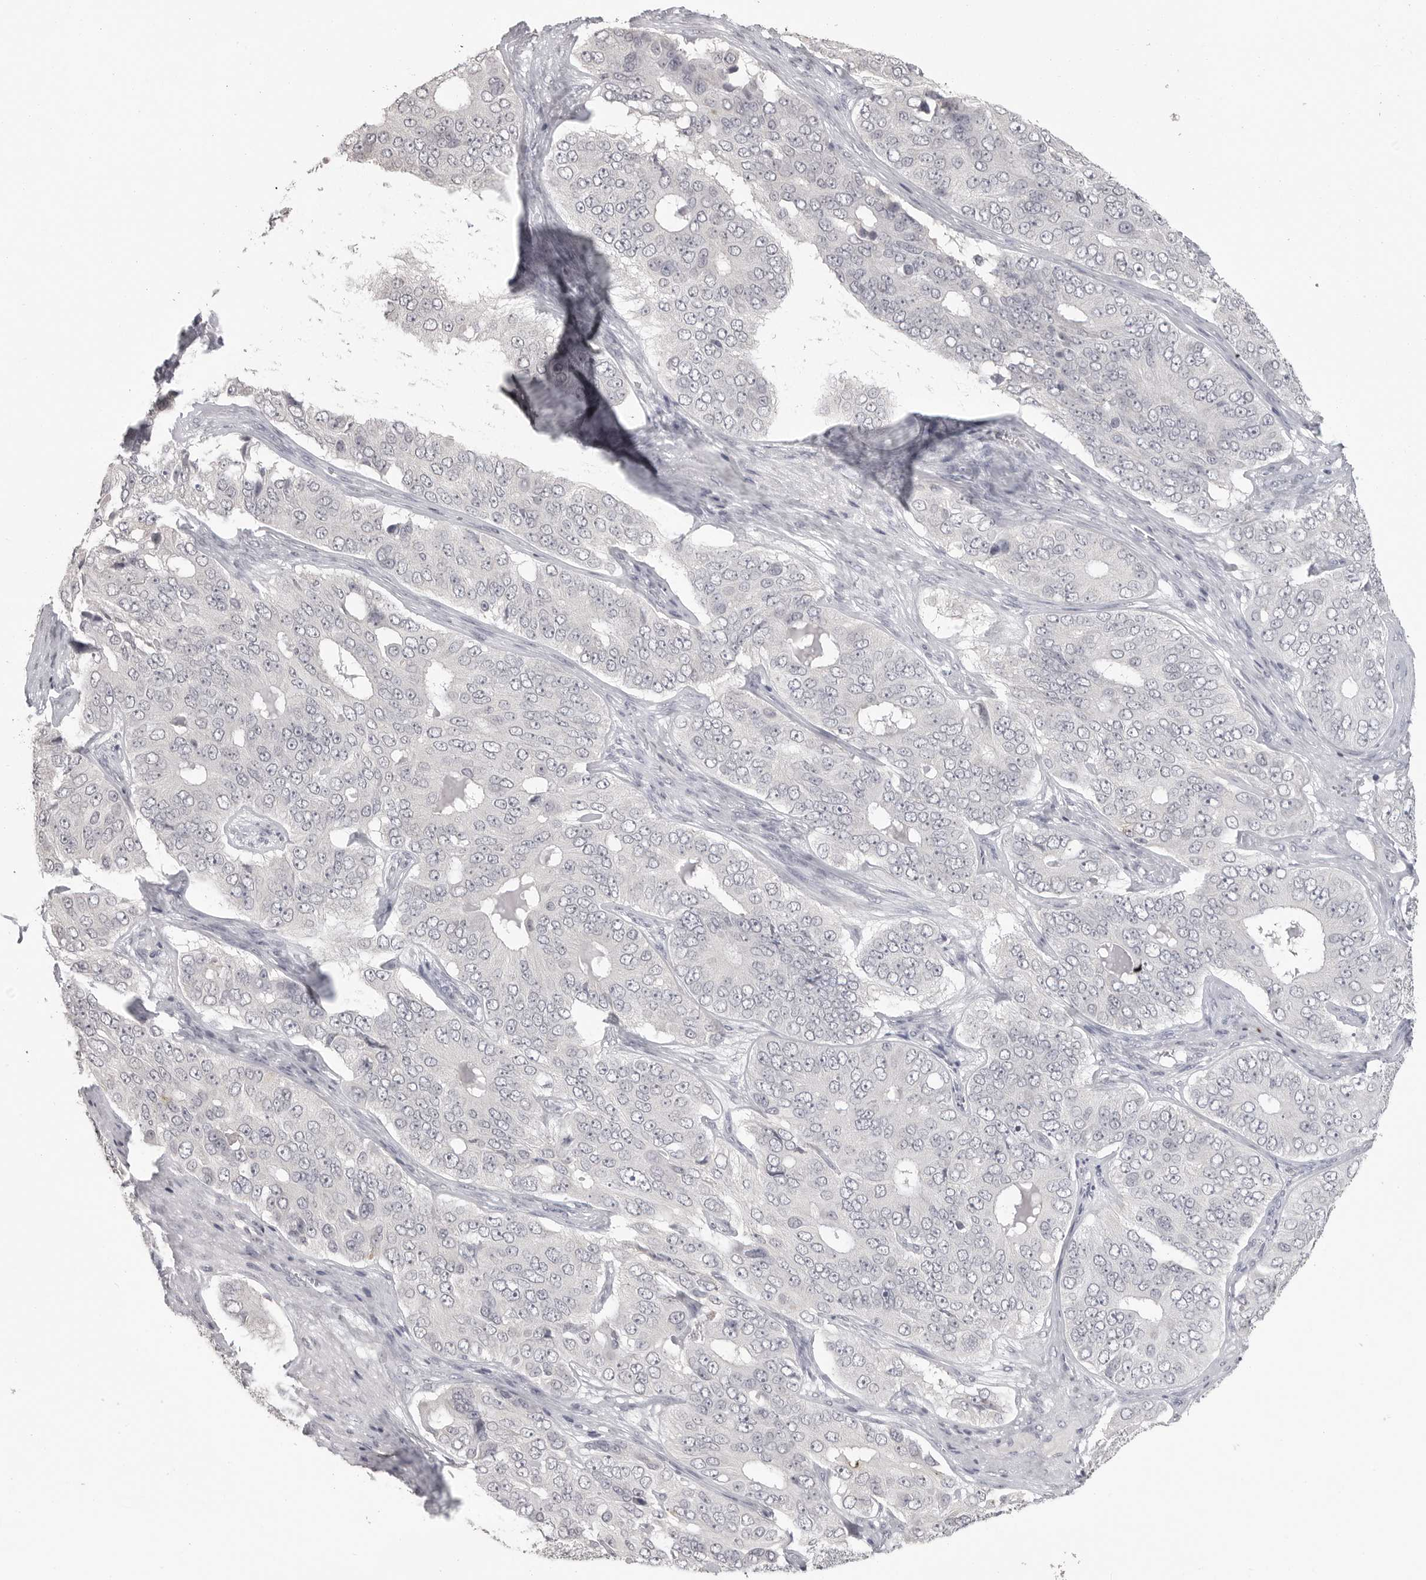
{"staining": {"intensity": "negative", "quantity": "none", "location": "none"}, "tissue": "ovarian cancer", "cell_type": "Tumor cells", "image_type": "cancer", "snomed": [{"axis": "morphology", "description": "Carcinoma, endometroid"}, {"axis": "topography", "description": "Ovary"}], "caption": "A micrograph of human ovarian endometroid carcinoma is negative for staining in tumor cells.", "gene": "PRSS1", "patient": {"sex": "female", "age": 51}}